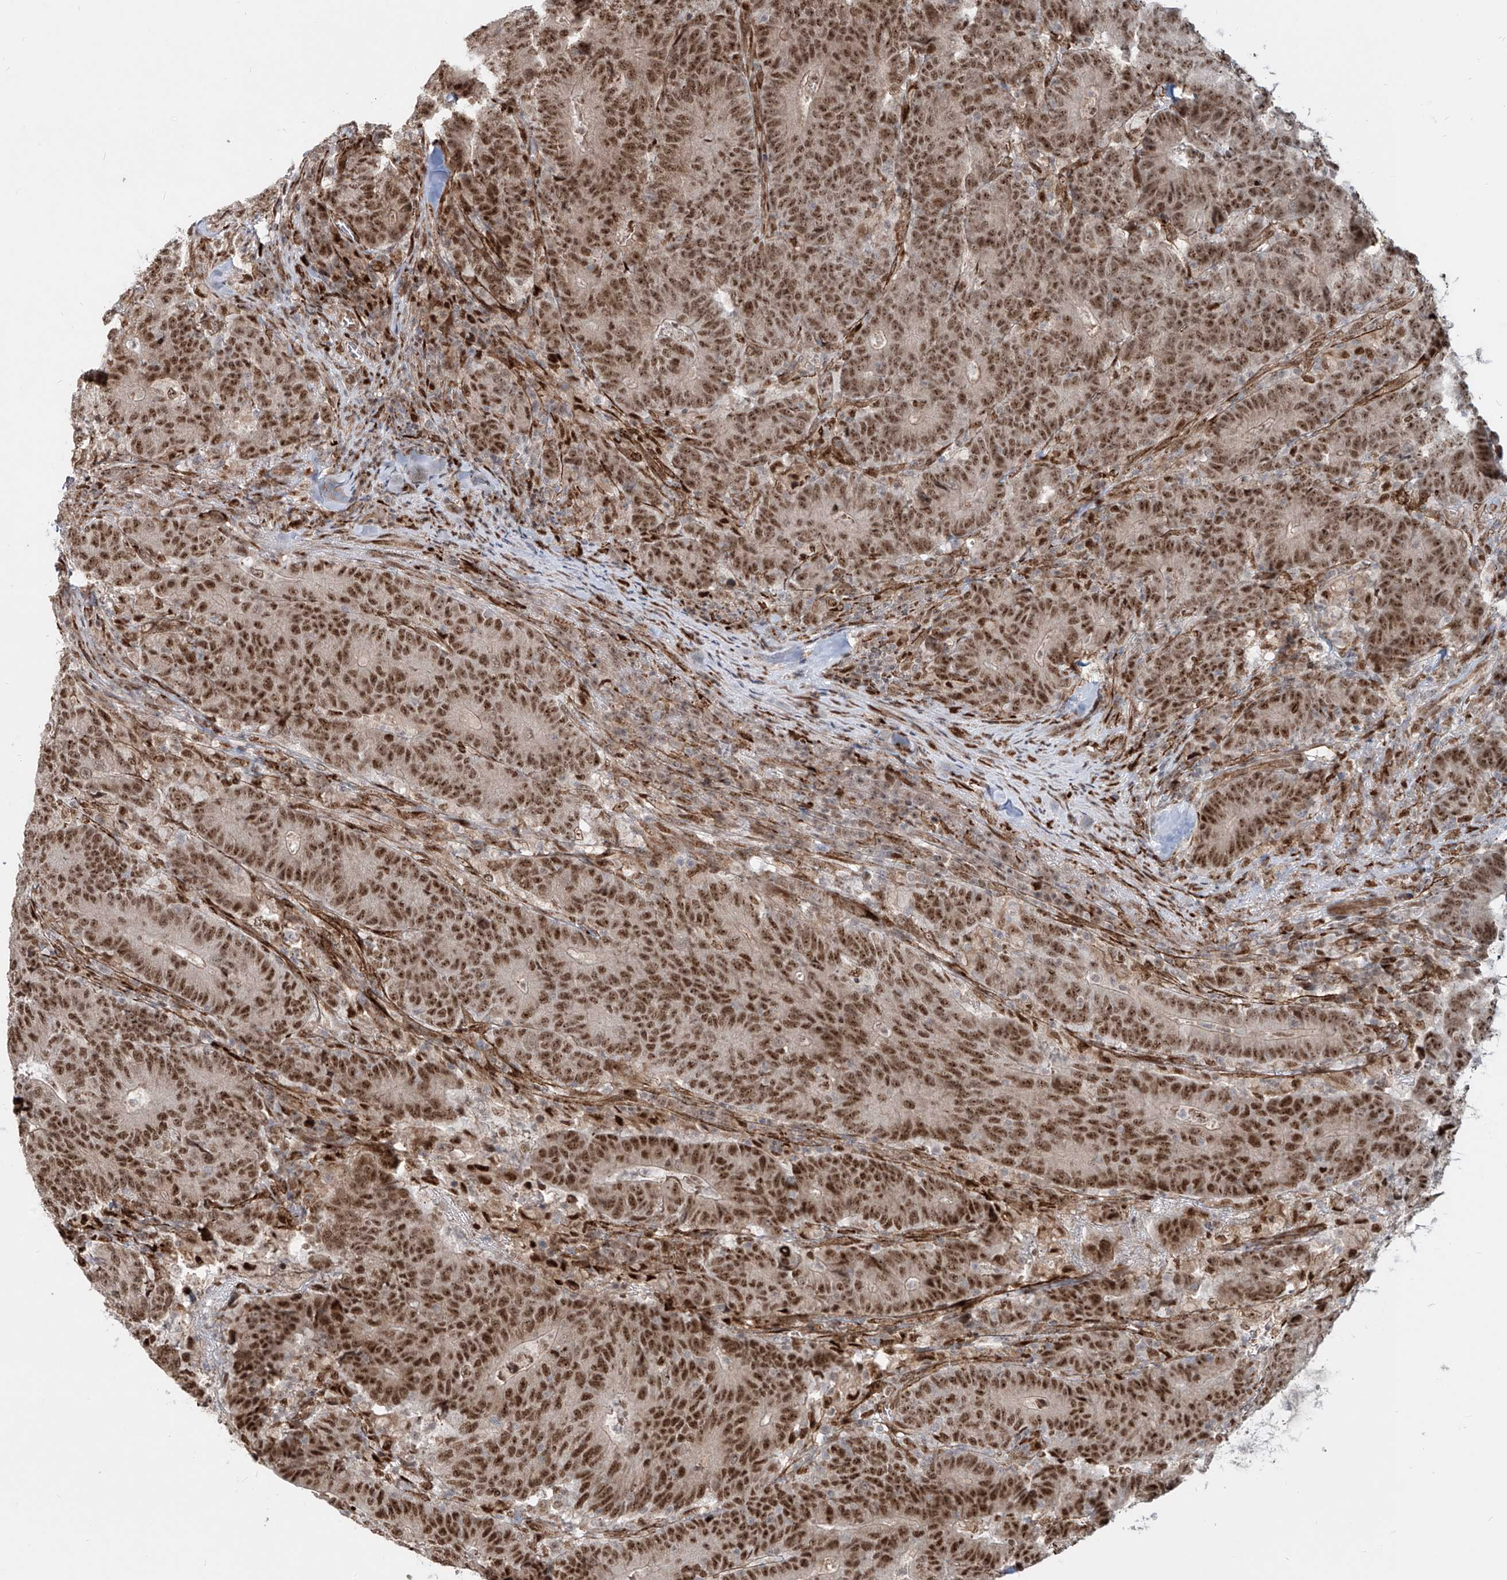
{"staining": {"intensity": "moderate", "quantity": ">75%", "location": "nuclear"}, "tissue": "colorectal cancer", "cell_type": "Tumor cells", "image_type": "cancer", "snomed": [{"axis": "morphology", "description": "Normal tissue, NOS"}, {"axis": "morphology", "description": "Adenocarcinoma, NOS"}, {"axis": "topography", "description": "Colon"}], "caption": "Adenocarcinoma (colorectal) was stained to show a protein in brown. There is medium levels of moderate nuclear positivity in about >75% of tumor cells.", "gene": "ZNF710", "patient": {"sex": "female", "age": 75}}